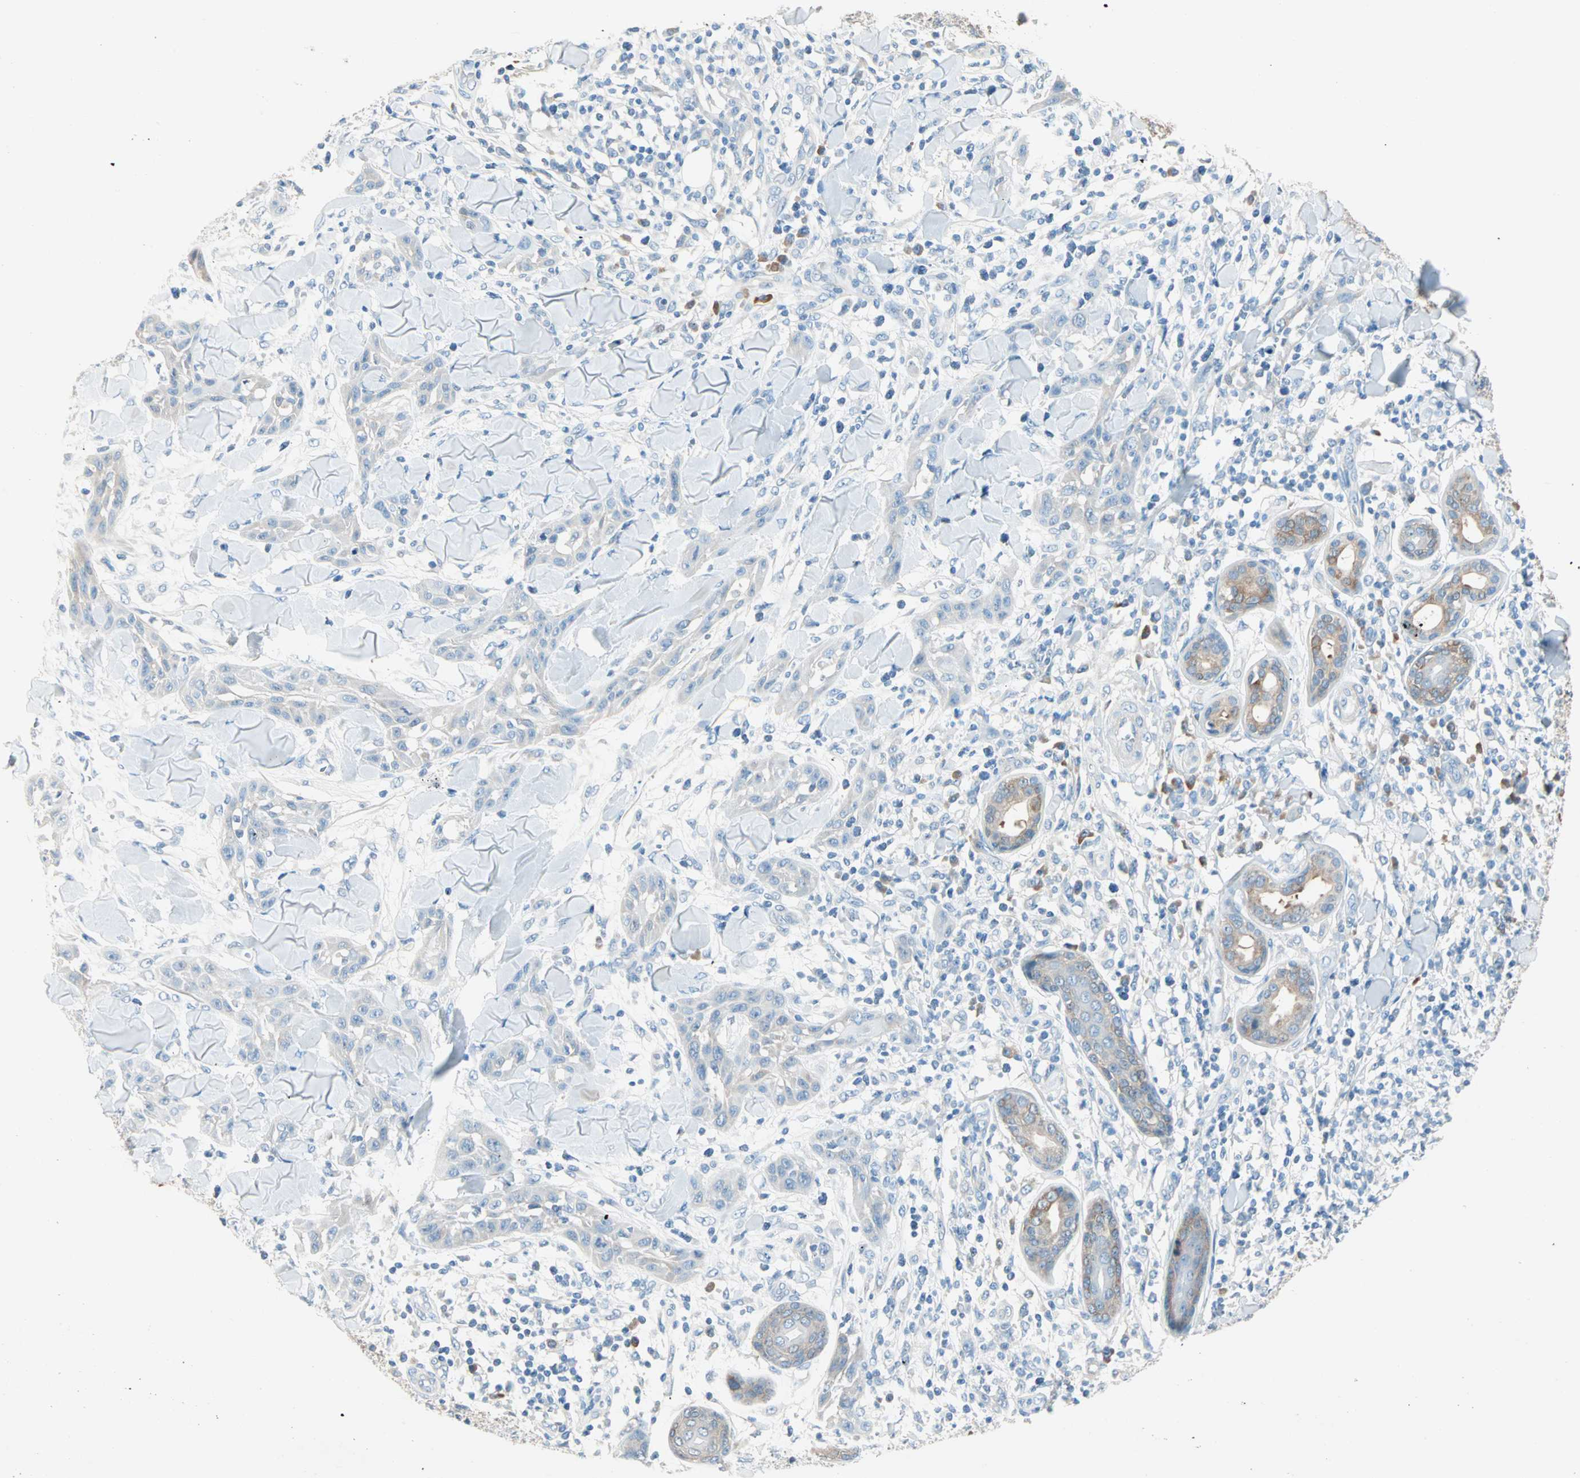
{"staining": {"intensity": "negative", "quantity": "none", "location": "none"}, "tissue": "skin cancer", "cell_type": "Tumor cells", "image_type": "cancer", "snomed": [{"axis": "morphology", "description": "Squamous cell carcinoma, NOS"}, {"axis": "topography", "description": "Skin"}], "caption": "Tumor cells show no significant positivity in skin cancer (squamous cell carcinoma). (DAB immunohistochemistry (IHC) with hematoxylin counter stain).", "gene": "ATF6", "patient": {"sex": "male", "age": 24}}